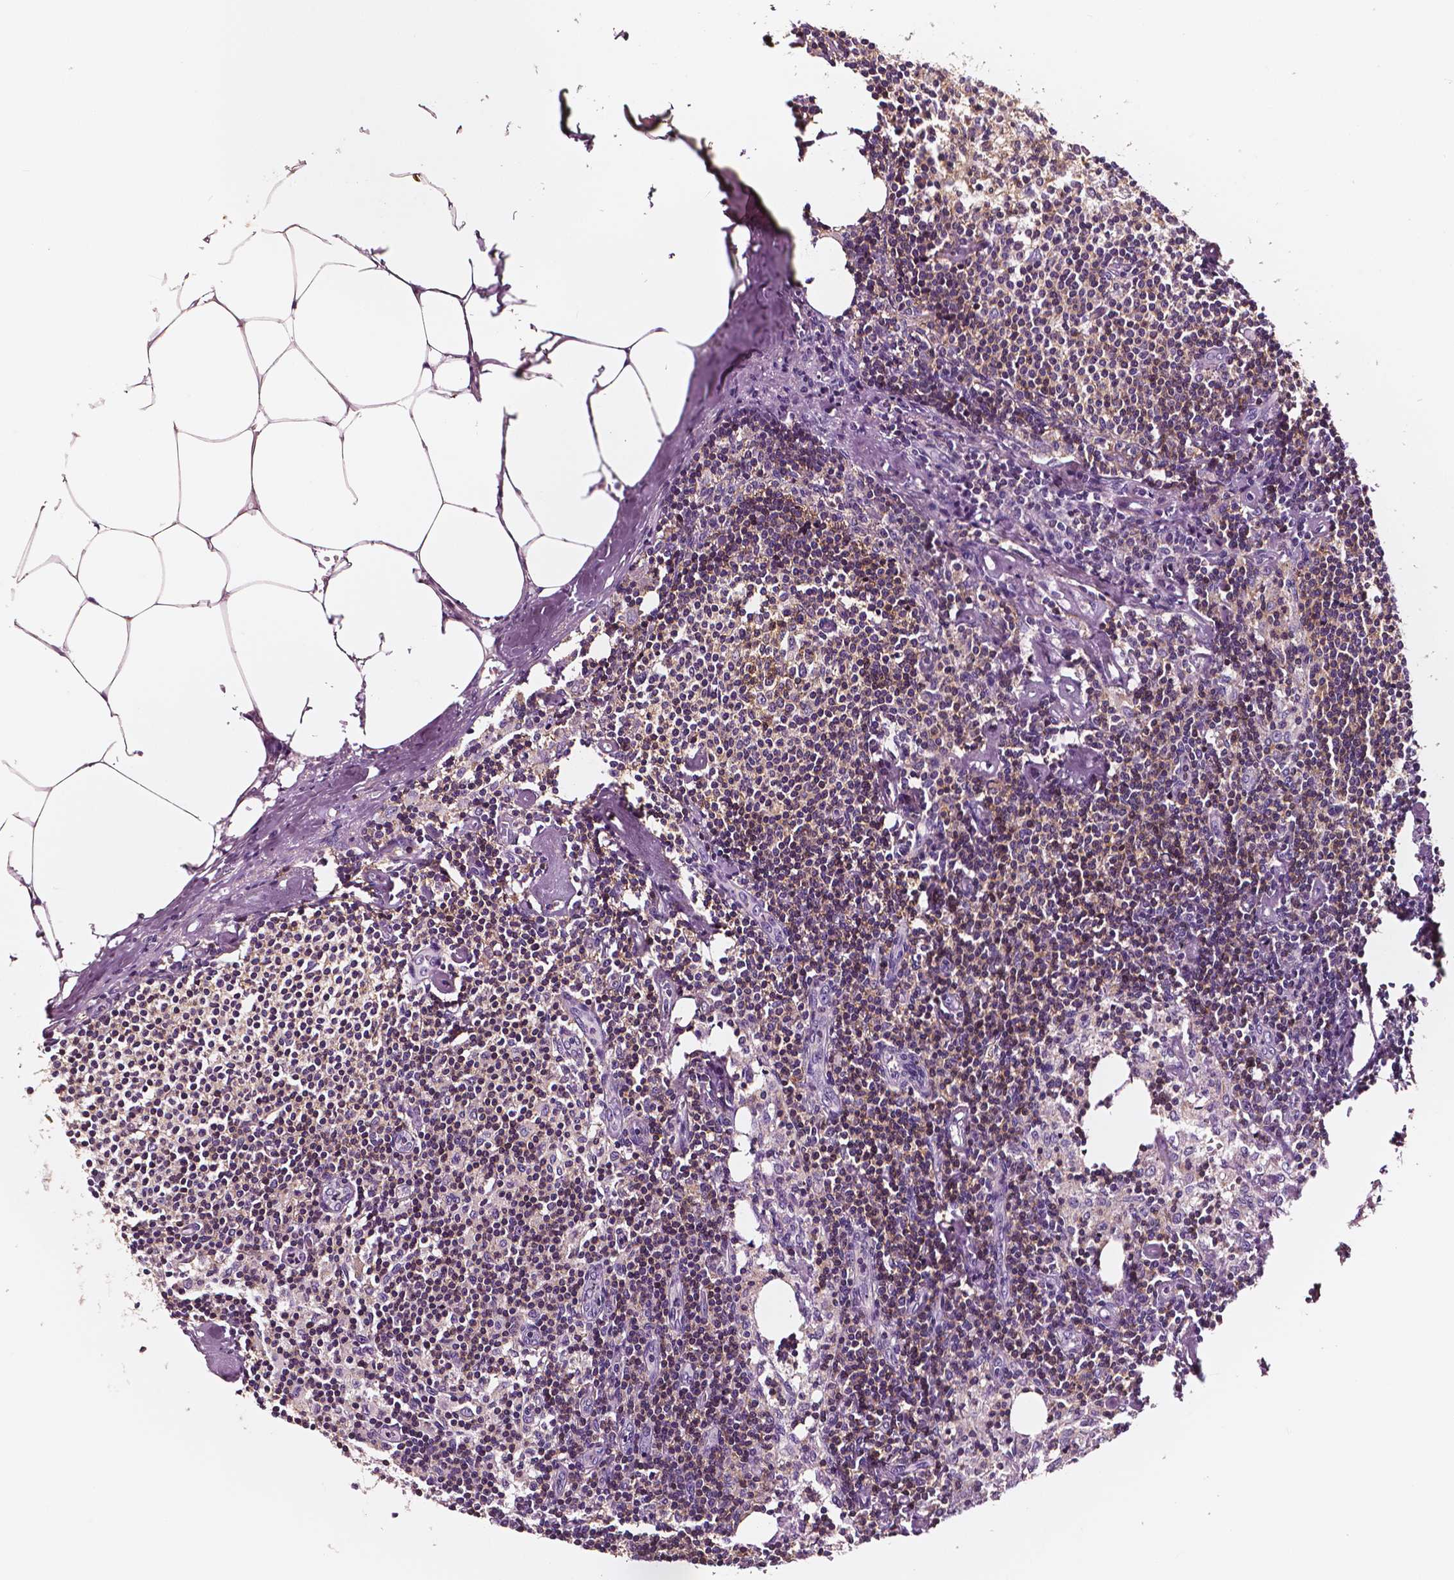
{"staining": {"intensity": "strong", "quantity": "<25%", "location": "cytoplasmic/membranous"}, "tissue": "lymph node", "cell_type": "Non-germinal center cells", "image_type": "normal", "snomed": [{"axis": "morphology", "description": "Normal tissue, NOS"}, {"axis": "topography", "description": "Lymph node"}], "caption": "Normal lymph node displays strong cytoplasmic/membranous staining in about <25% of non-germinal center cells, visualized by immunohistochemistry. The protein of interest is stained brown, and the nuclei are stained in blue (DAB IHC with brightfield microscopy, high magnification).", "gene": "PTPRC", "patient": {"sex": "female", "age": 69}}